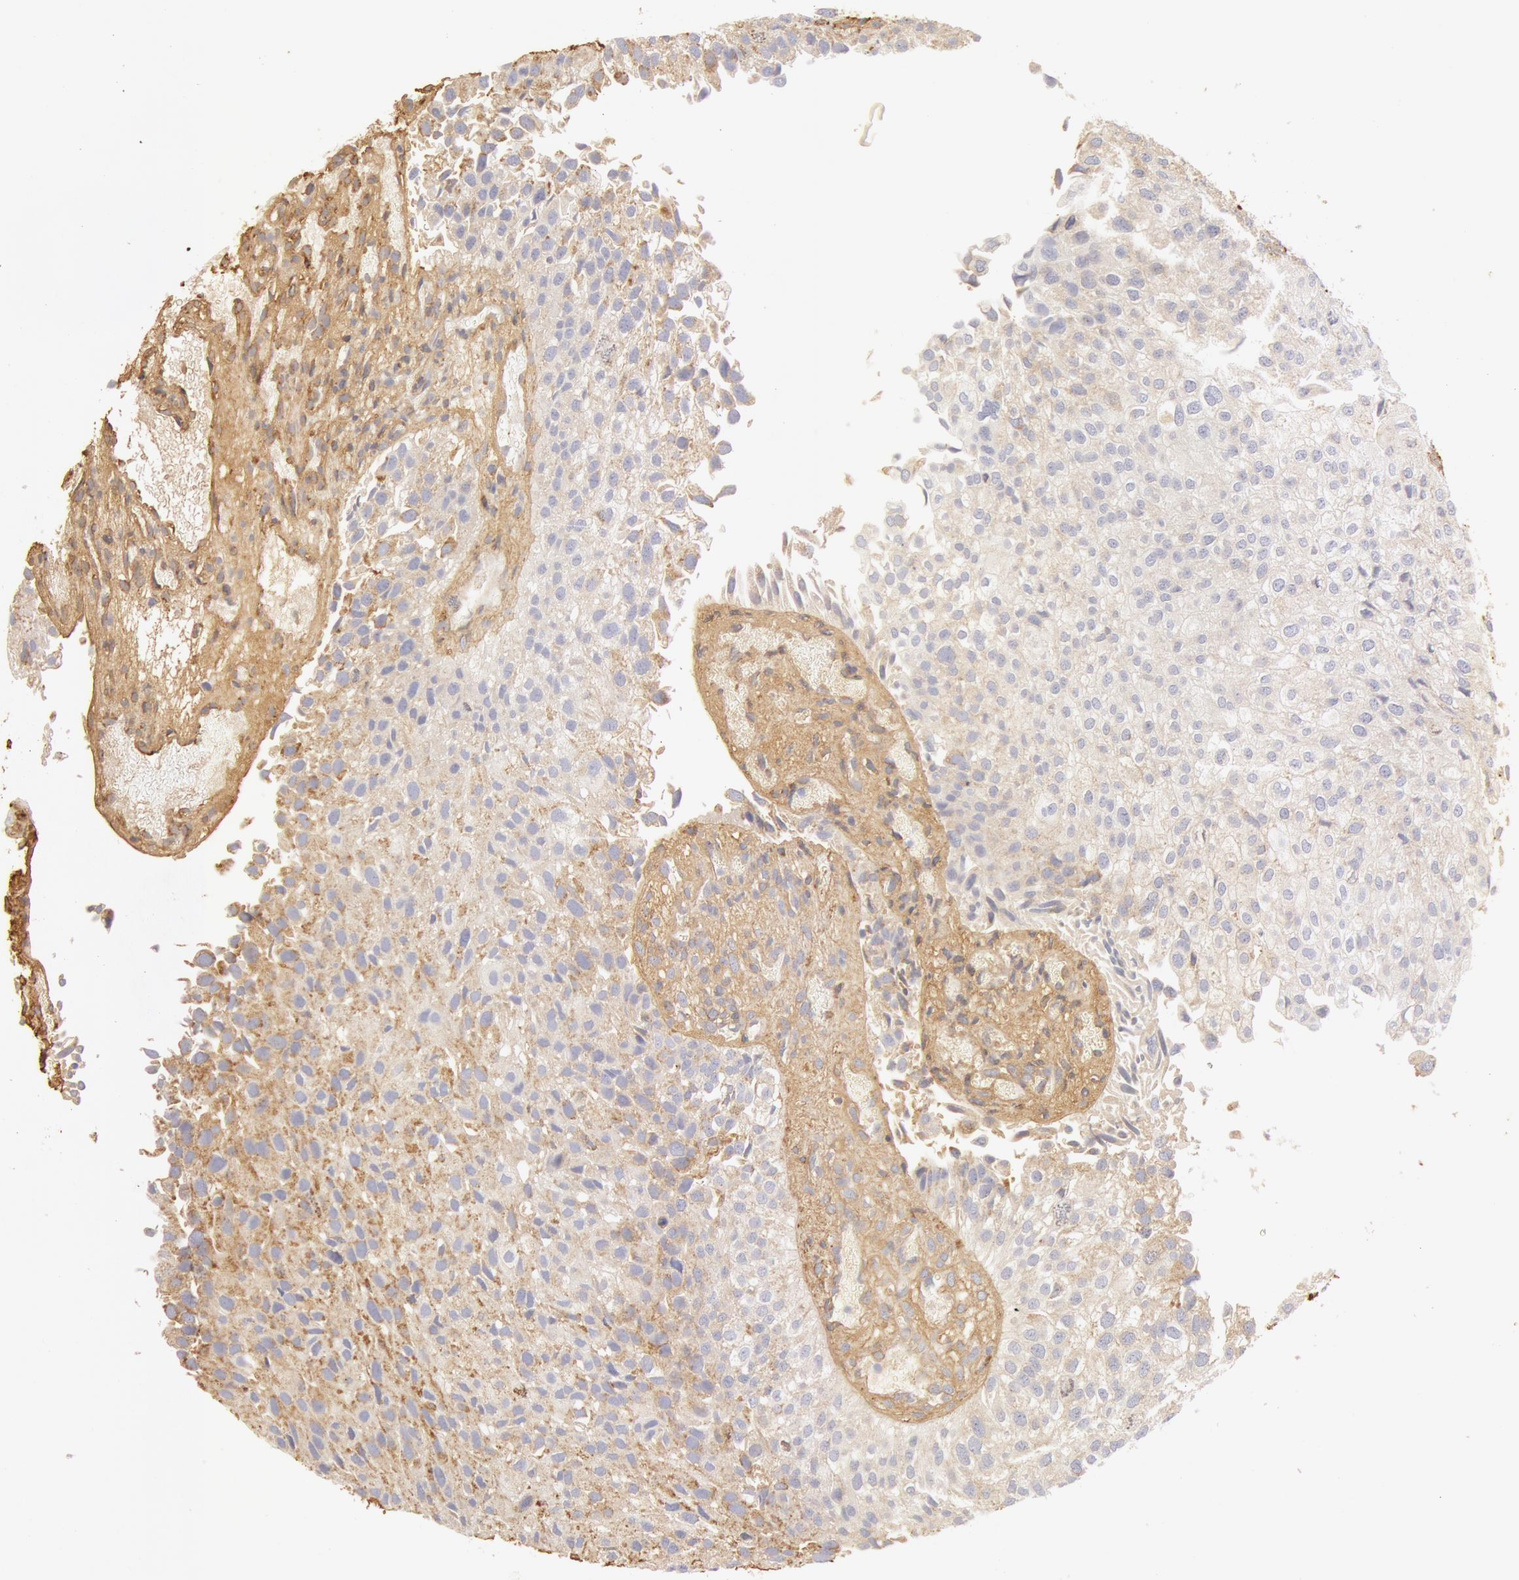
{"staining": {"intensity": "moderate", "quantity": "<25%", "location": "cytoplasmic/membranous"}, "tissue": "urothelial cancer", "cell_type": "Tumor cells", "image_type": "cancer", "snomed": [{"axis": "morphology", "description": "Urothelial carcinoma, Low grade"}, {"axis": "topography", "description": "Urinary bladder"}], "caption": "Protein staining demonstrates moderate cytoplasmic/membranous staining in approximately <25% of tumor cells in low-grade urothelial carcinoma. (DAB IHC, brown staining for protein, blue staining for nuclei).", "gene": "COL4A1", "patient": {"sex": "female", "age": 89}}